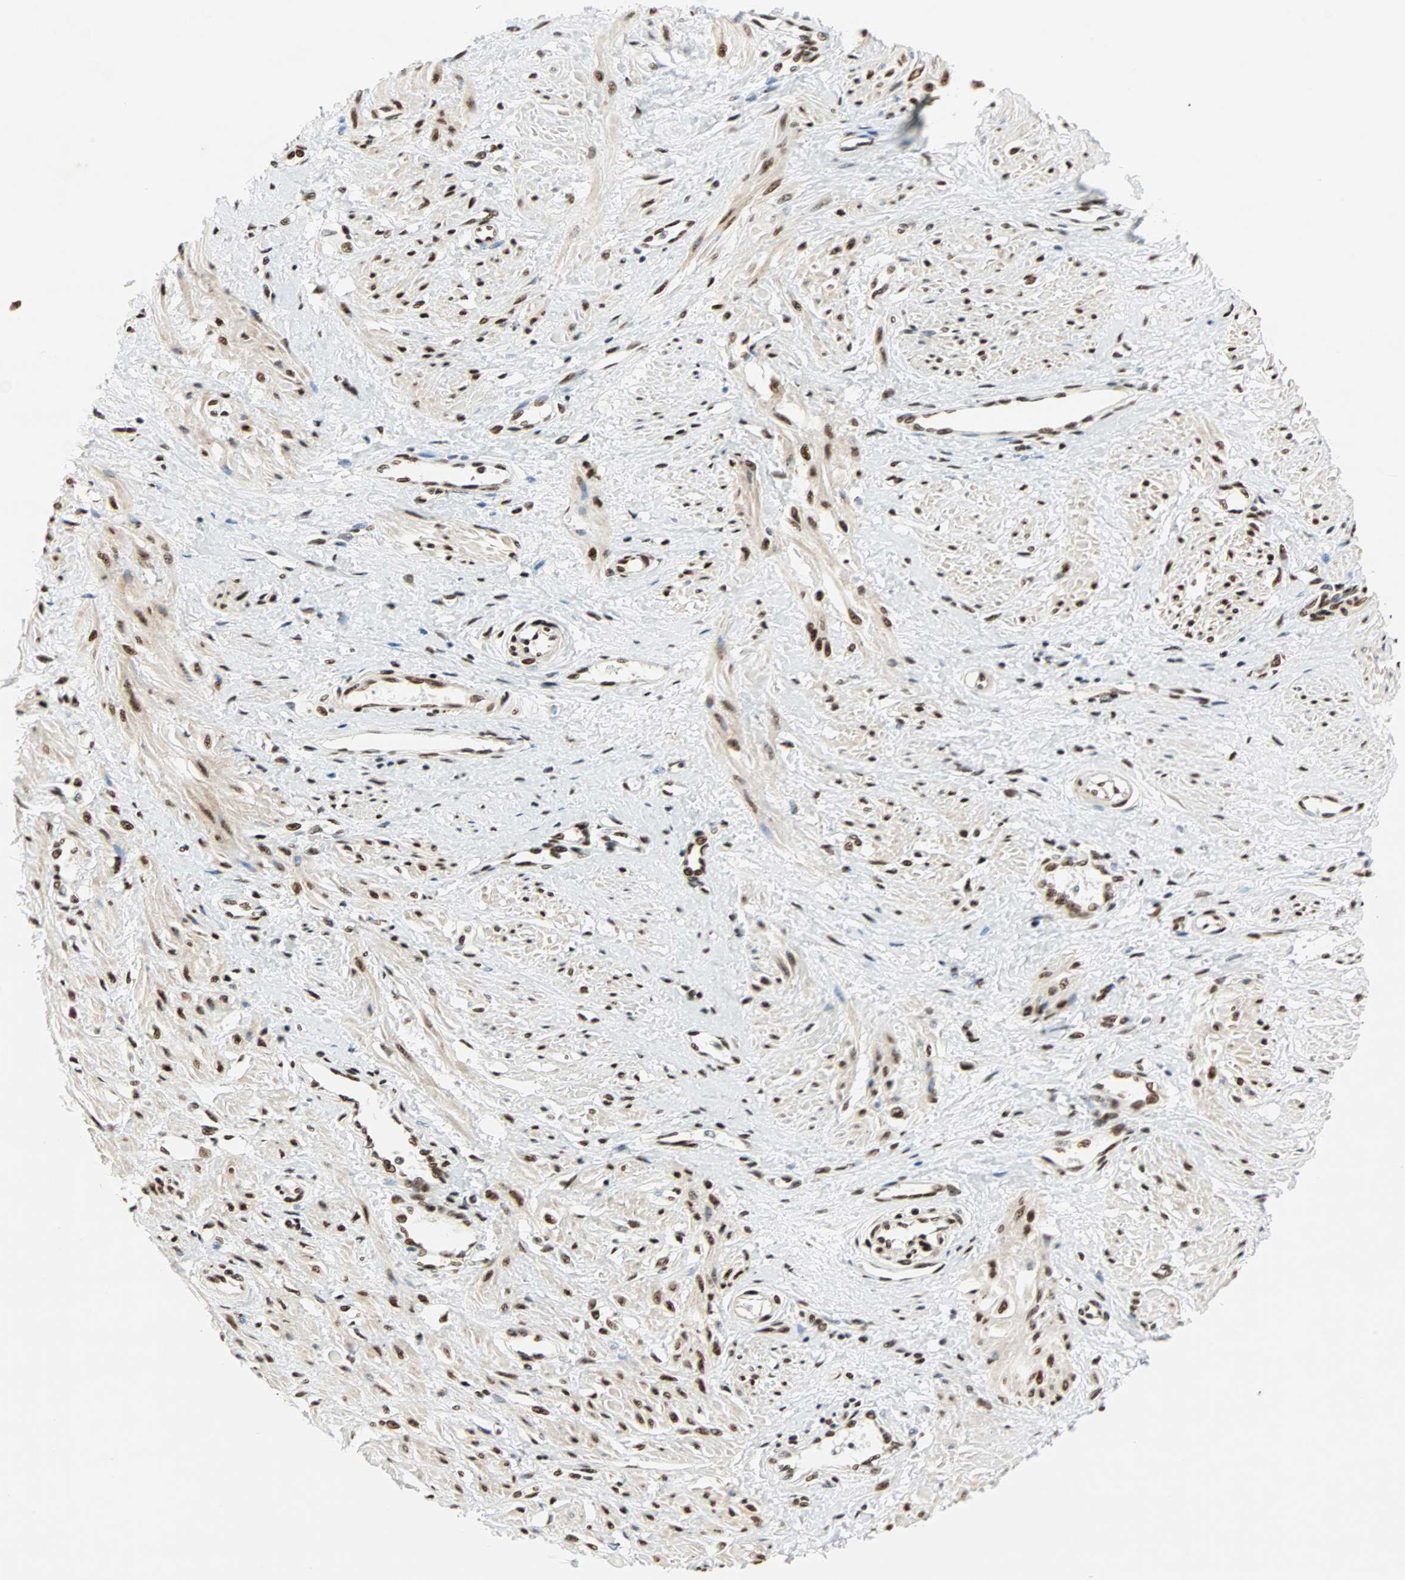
{"staining": {"intensity": "strong", "quantity": ">75%", "location": "nuclear"}, "tissue": "smooth muscle", "cell_type": "Smooth muscle cells", "image_type": "normal", "snomed": [{"axis": "morphology", "description": "Normal tissue, NOS"}, {"axis": "topography", "description": "Smooth muscle"}, {"axis": "topography", "description": "Uterus"}], "caption": "Immunohistochemistry (IHC) of benign human smooth muscle reveals high levels of strong nuclear staining in about >75% of smooth muscle cells.", "gene": "BLM", "patient": {"sex": "female", "age": 39}}